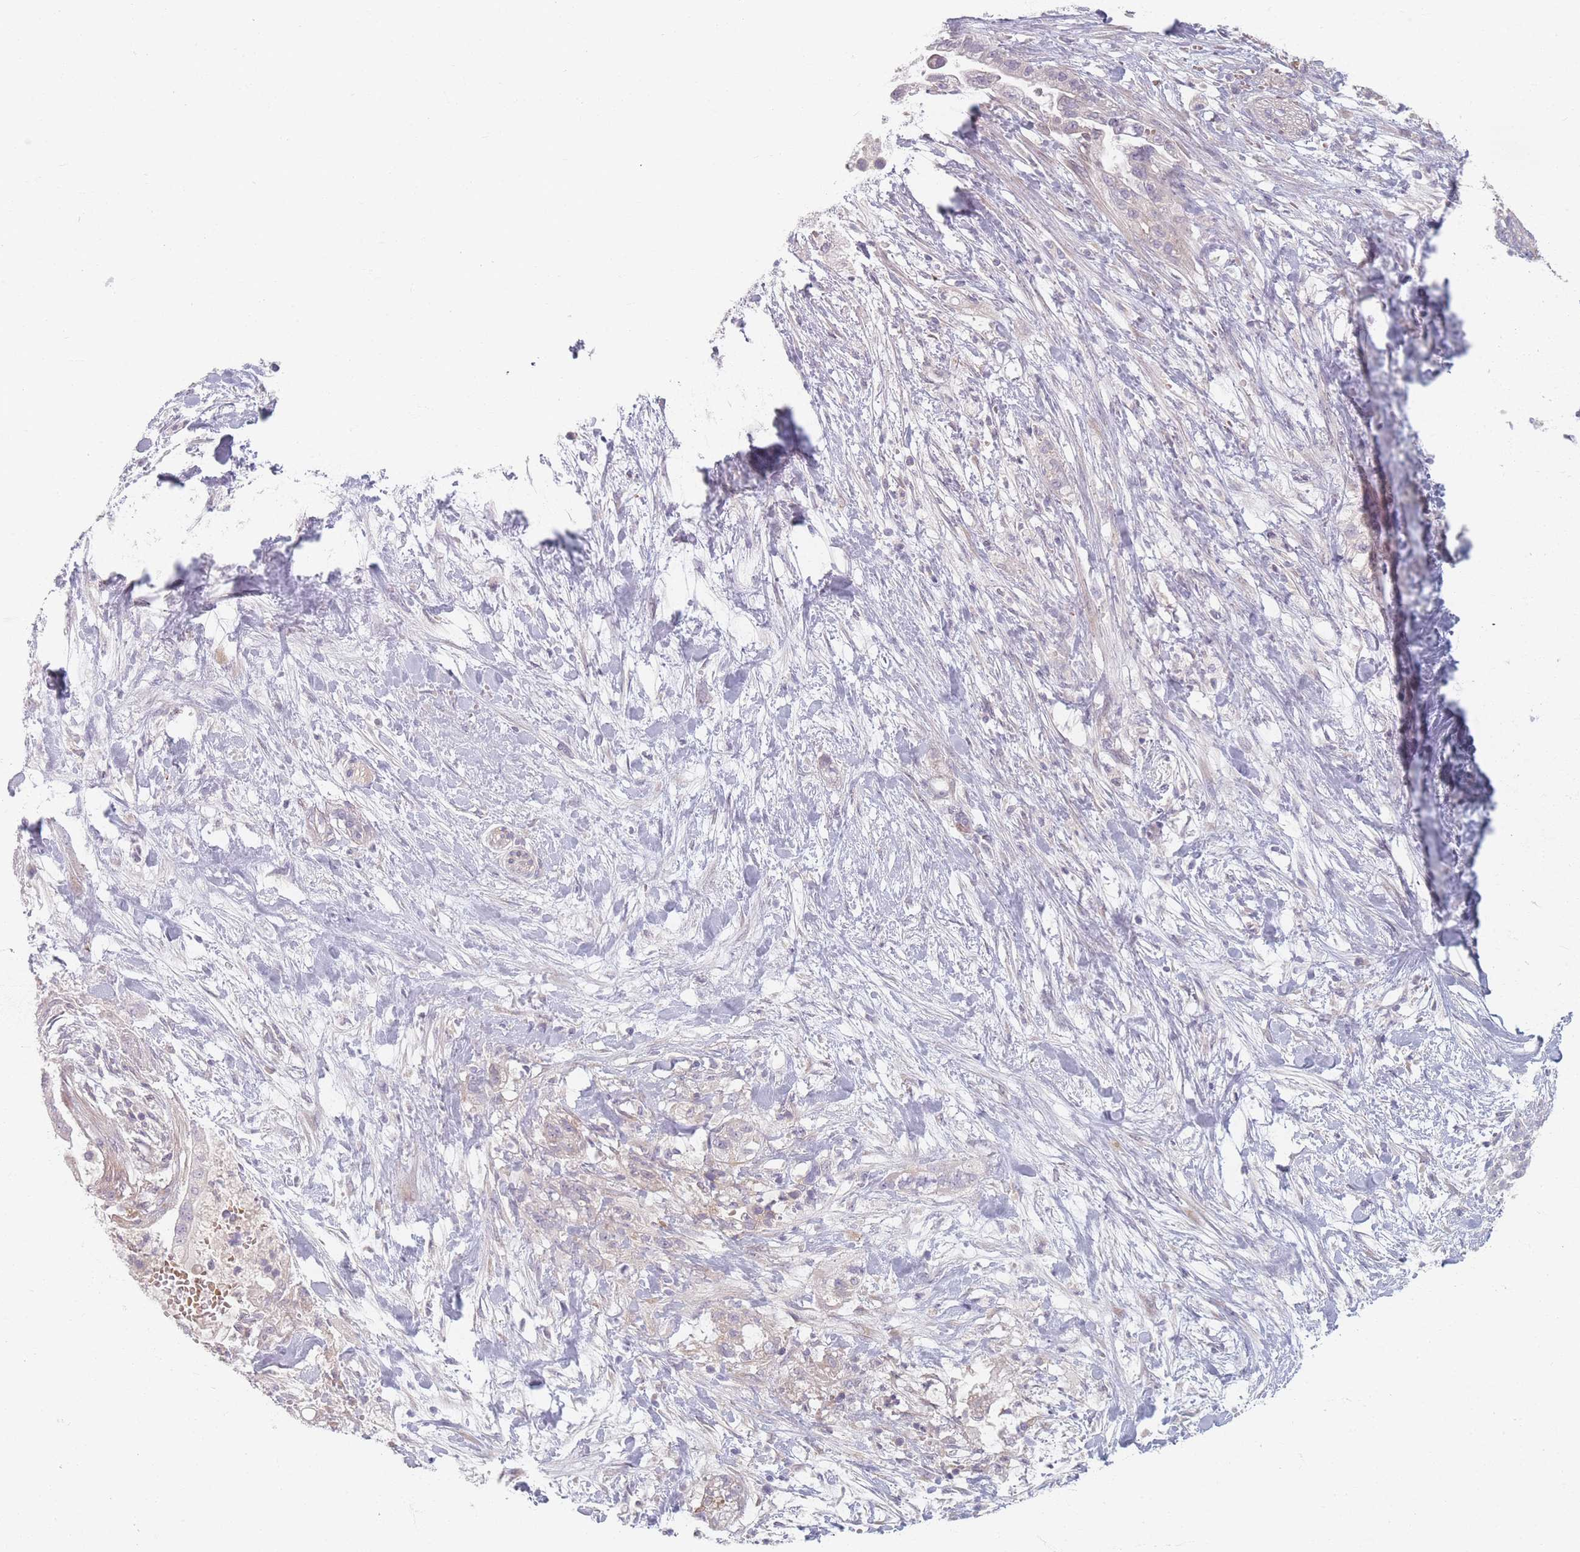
{"staining": {"intensity": "negative", "quantity": "none", "location": "none"}, "tissue": "pancreatic cancer", "cell_type": "Tumor cells", "image_type": "cancer", "snomed": [{"axis": "morphology", "description": "Adenocarcinoma, NOS"}, {"axis": "topography", "description": "Pancreas"}], "caption": "Immunohistochemistry (IHC) micrograph of neoplastic tissue: pancreatic cancer stained with DAB (3,3'-diaminobenzidine) reveals no significant protein positivity in tumor cells.", "gene": "TMOD1", "patient": {"sex": "male", "age": 44}}